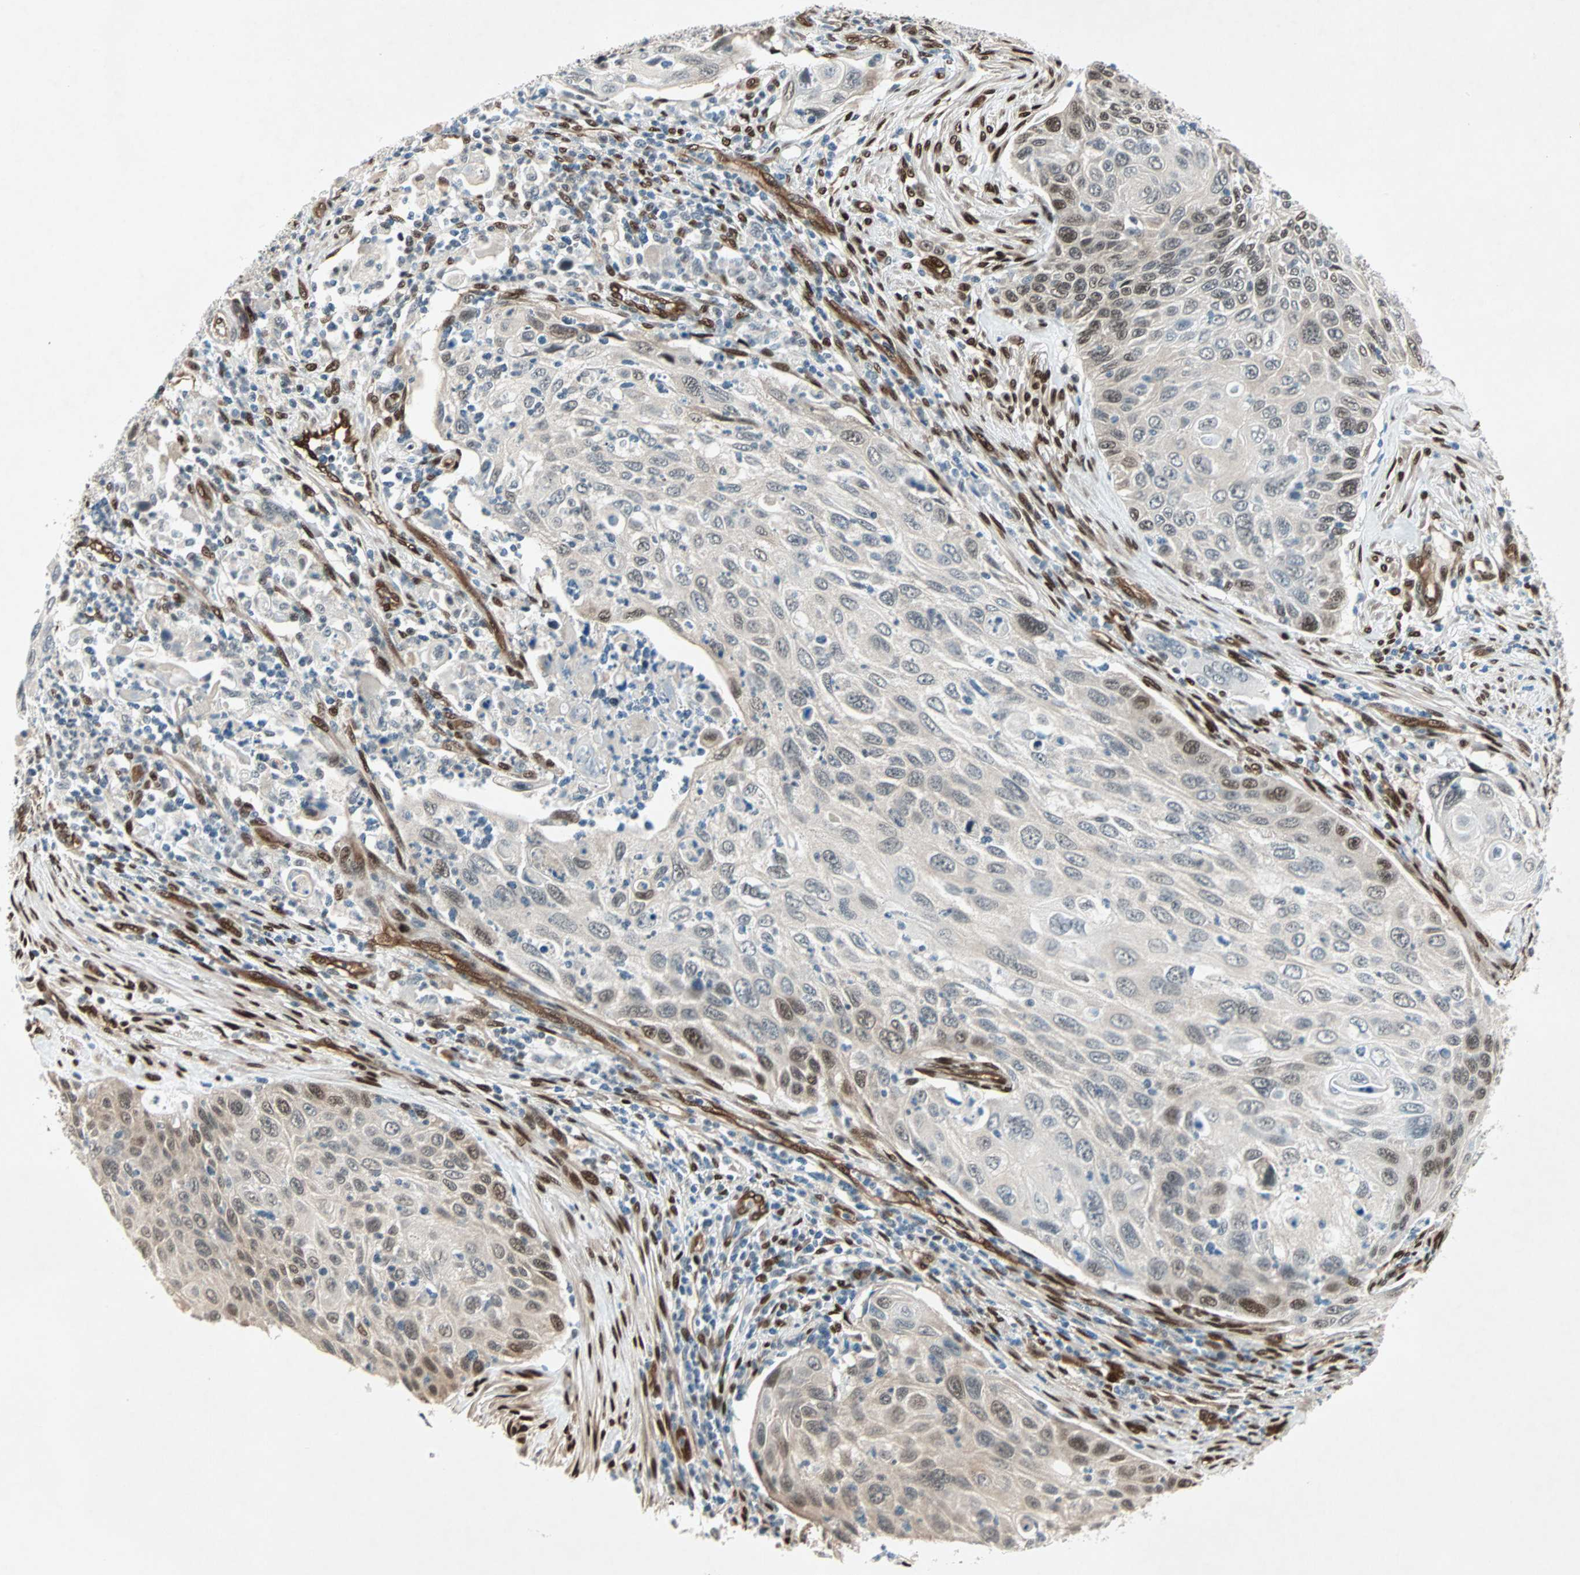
{"staining": {"intensity": "weak", "quantity": "25%-75%", "location": "cytoplasmic/membranous,nuclear"}, "tissue": "cervical cancer", "cell_type": "Tumor cells", "image_type": "cancer", "snomed": [{"axis": "morphology", "description": "Squamous cell carcinoma, NOS"}, {"axis": "topography", "description": "Cervix"}], "caption": "Immunohistochemical staining of cervical cancer (squamous cell carcinoma) reveals weak cytoplasmic/membranous and nuclear protein staining in about 25%-75% of tumor cells.", "gene": "WWTR1", "patient": {"sex": "female", "age": 70}}